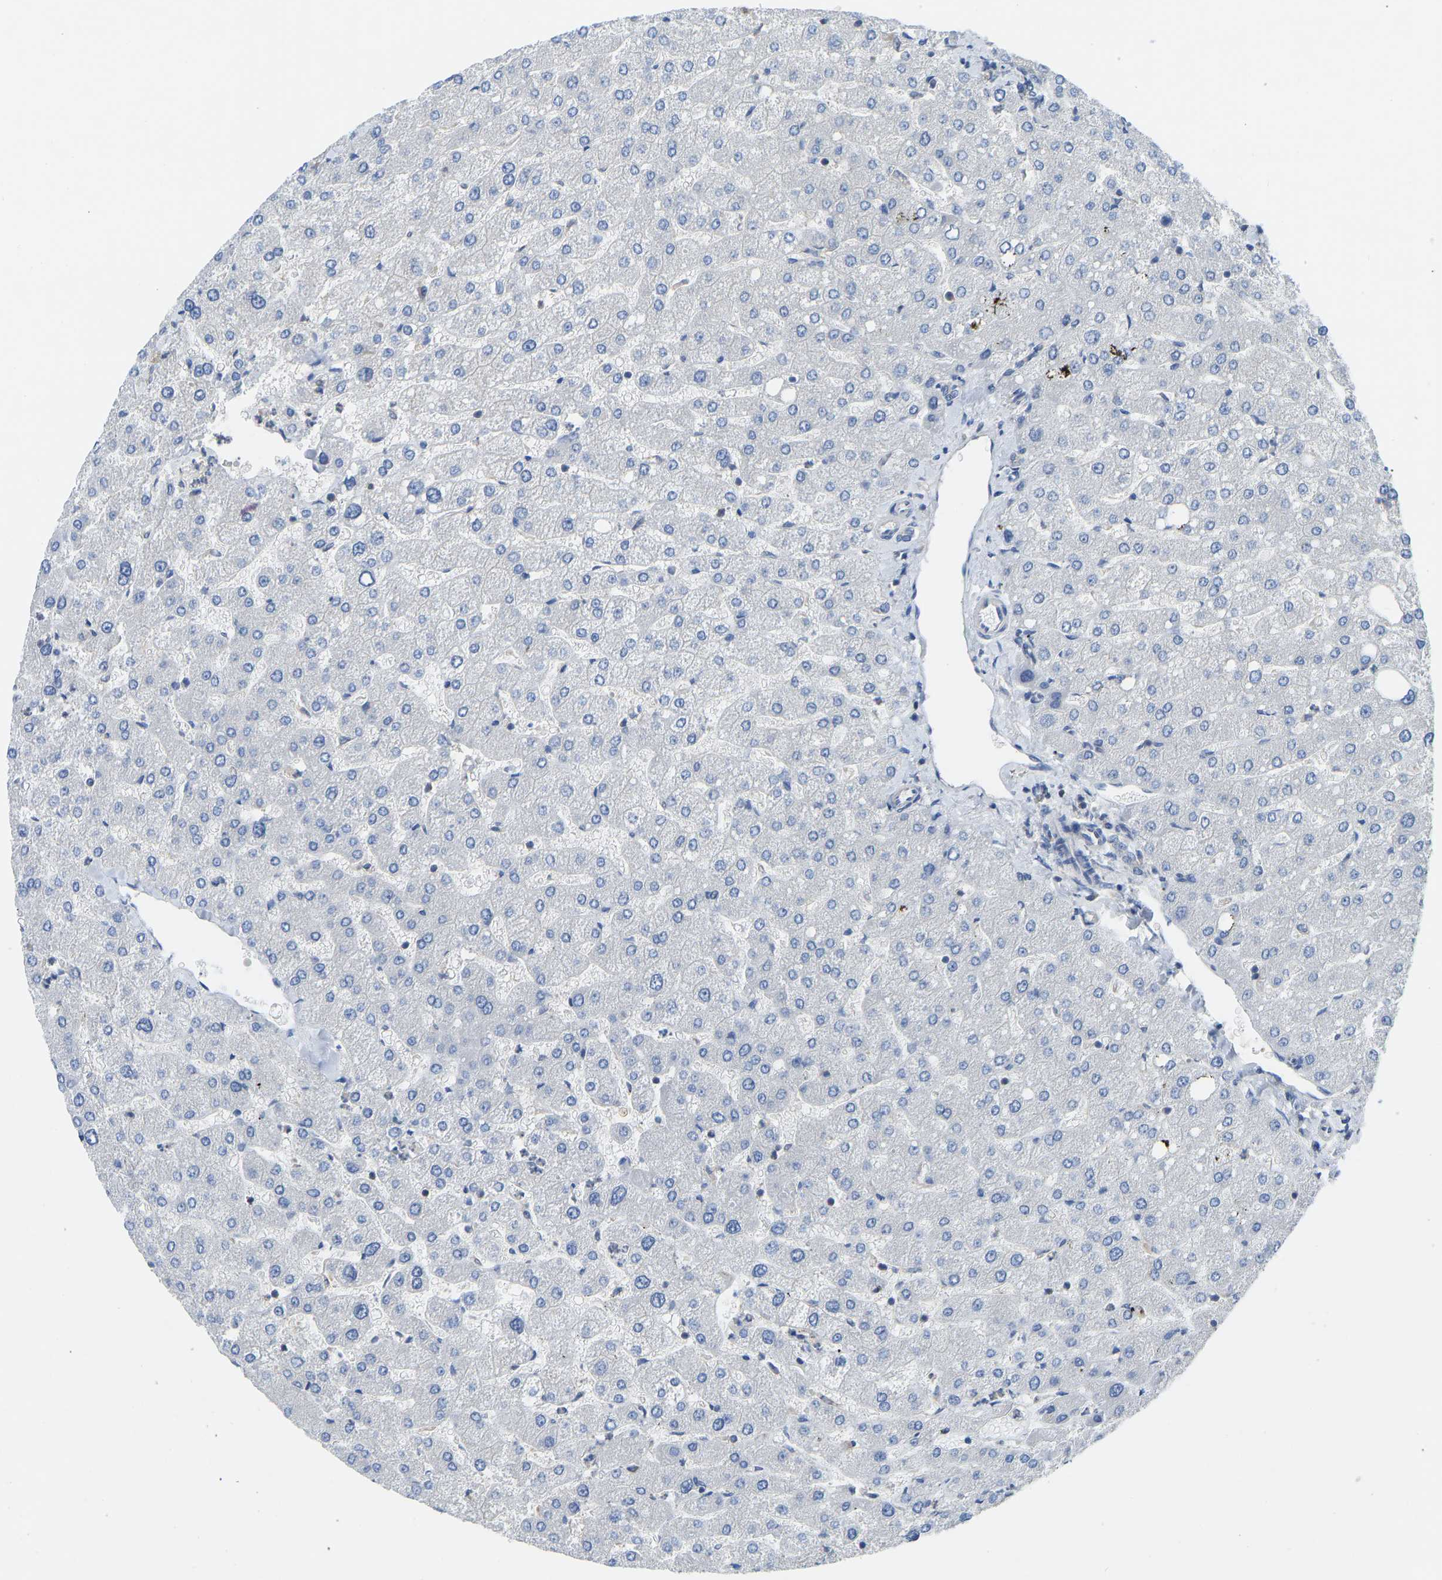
{"staining": {"intensity": "negative", "quantity": "none", "location": "none"}, "tissue": "liver", "cell_type": "Cholangiocytes", "image_type": "normal", "snomed": [{"axis": "morphology", "description": "Normal tissue, NOS"}, {"axis": "topography", "description": "Liver"}], "caption": "IHC of normal liver reveals no expression in cholangiocytes.", "gene": "PPP3CA", "patient": {"sex": "male", "age": 55}}